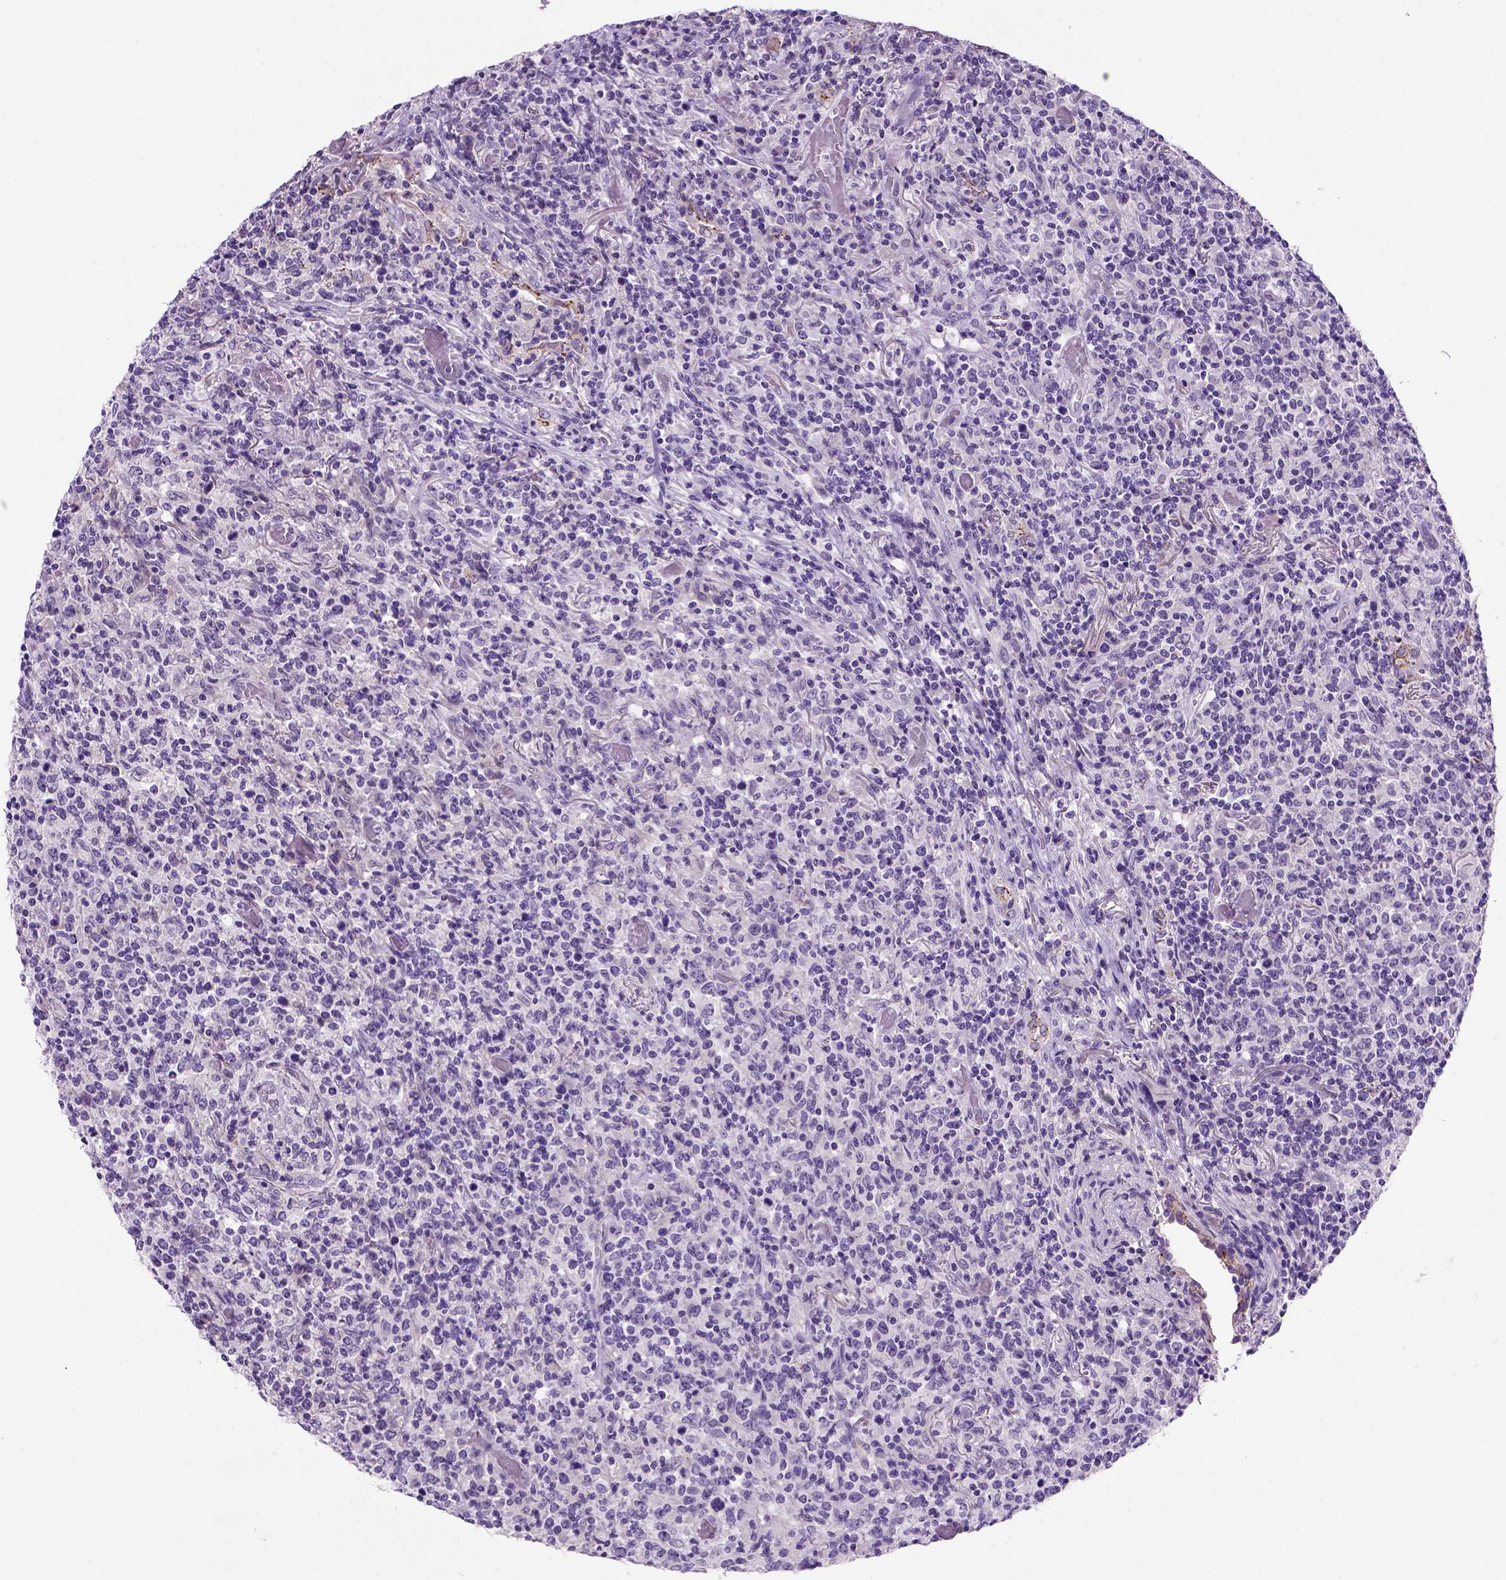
{"staining": {"intensity": "negative", "quantity": "none", "location": "none"}, "tissue": "lymphoma", "cell_type": "Tumor cells", "image_type": "cancer", "snomed": [{"axis": "morphology", "description": "Malignant lymphoma, non-Hodgkin's type, High grade"}, {"axis": "topography", "description": "Lung"}], "caption": "Tumor cells are negative for protein expression in human high-grade malignant lymphoma, non-Hodgkin's type.", "gene": "CDH1", "patient": {"sex": "male", "age": 79}}